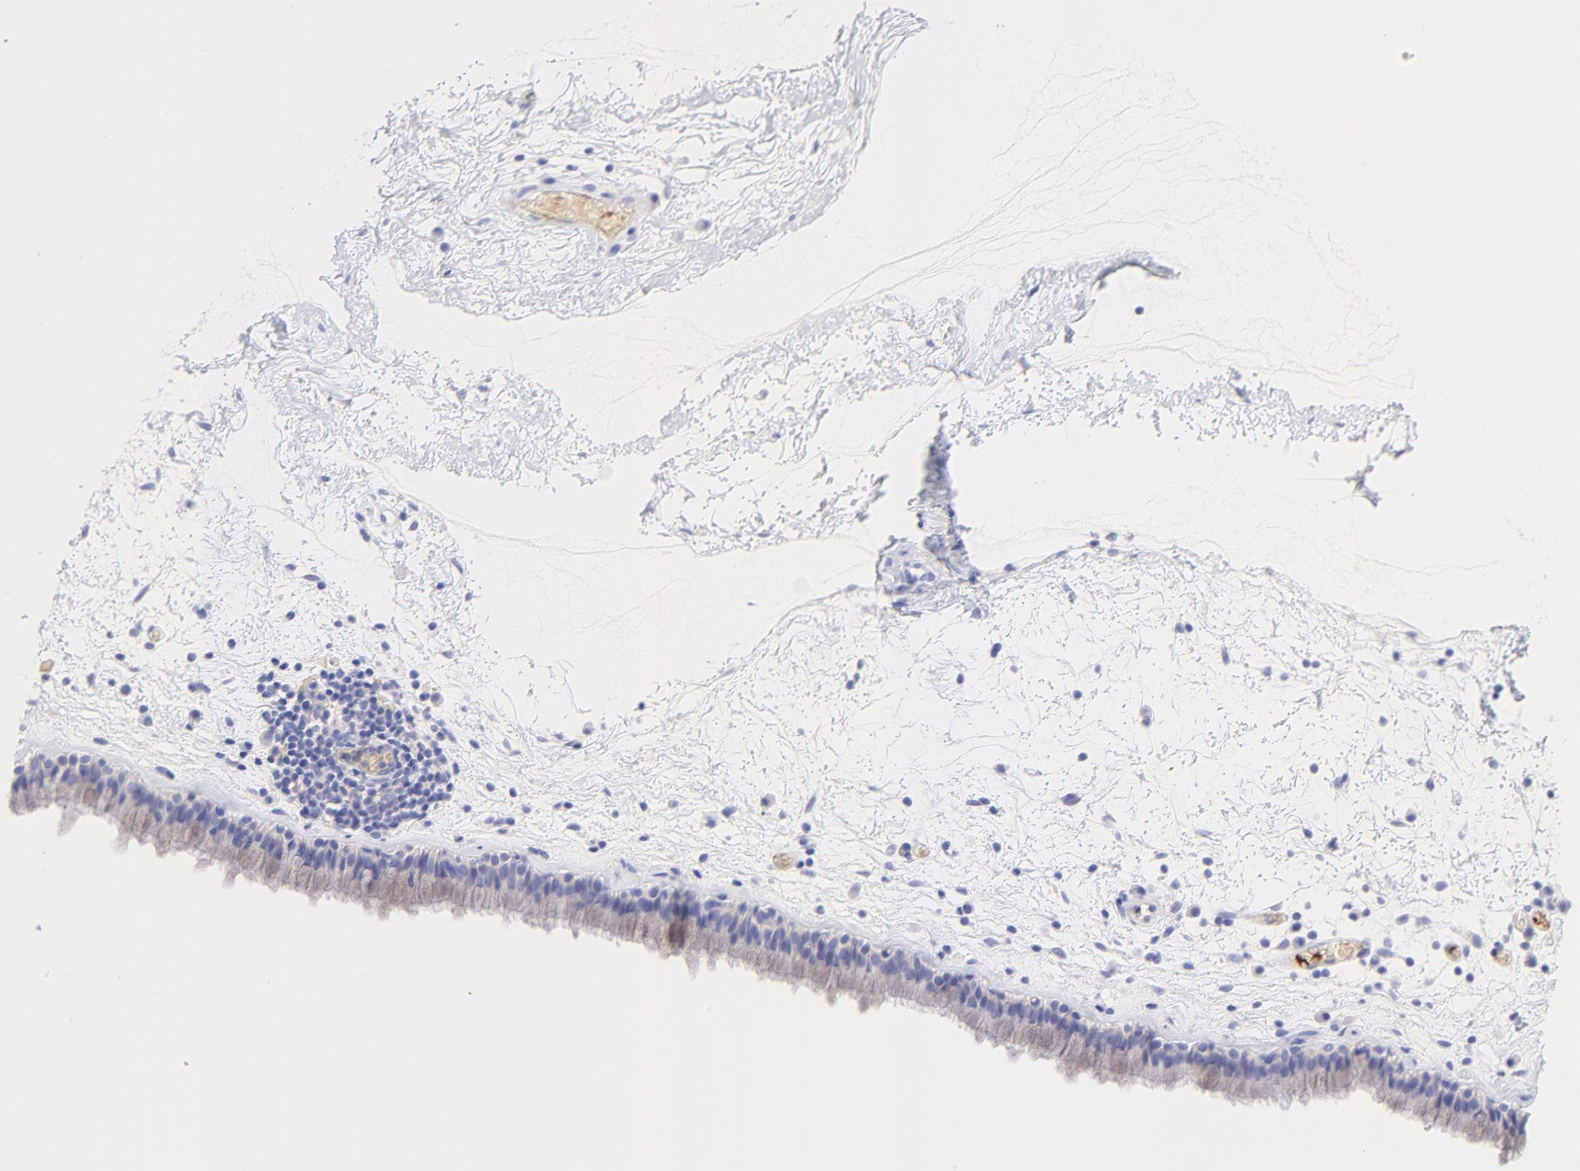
{"staining": {"intensity": "weak", "quantity": ">75%", "location": "cytoplasmic/membranous"}, "tissue": "nasopharynx", "cell_type": "Respiratory epithelial cells", "image_type": "normal", "snomed": [{"axis": "morphology", "description": "Normal tissue, NOS"}, {"axis": "morphology", "description": "Inflammation, NOS"}, {"axis": "topography", "description": "Nasopharynx"}], "caption": "Nasopharynx stained for a protein (brown) displays weak cytoplasmic/membranous positive positivity in approximately >75% of respiratory epithelial cells.", "gene": "FRMPD3", "patient": {"sex": "male", "age": 48}}